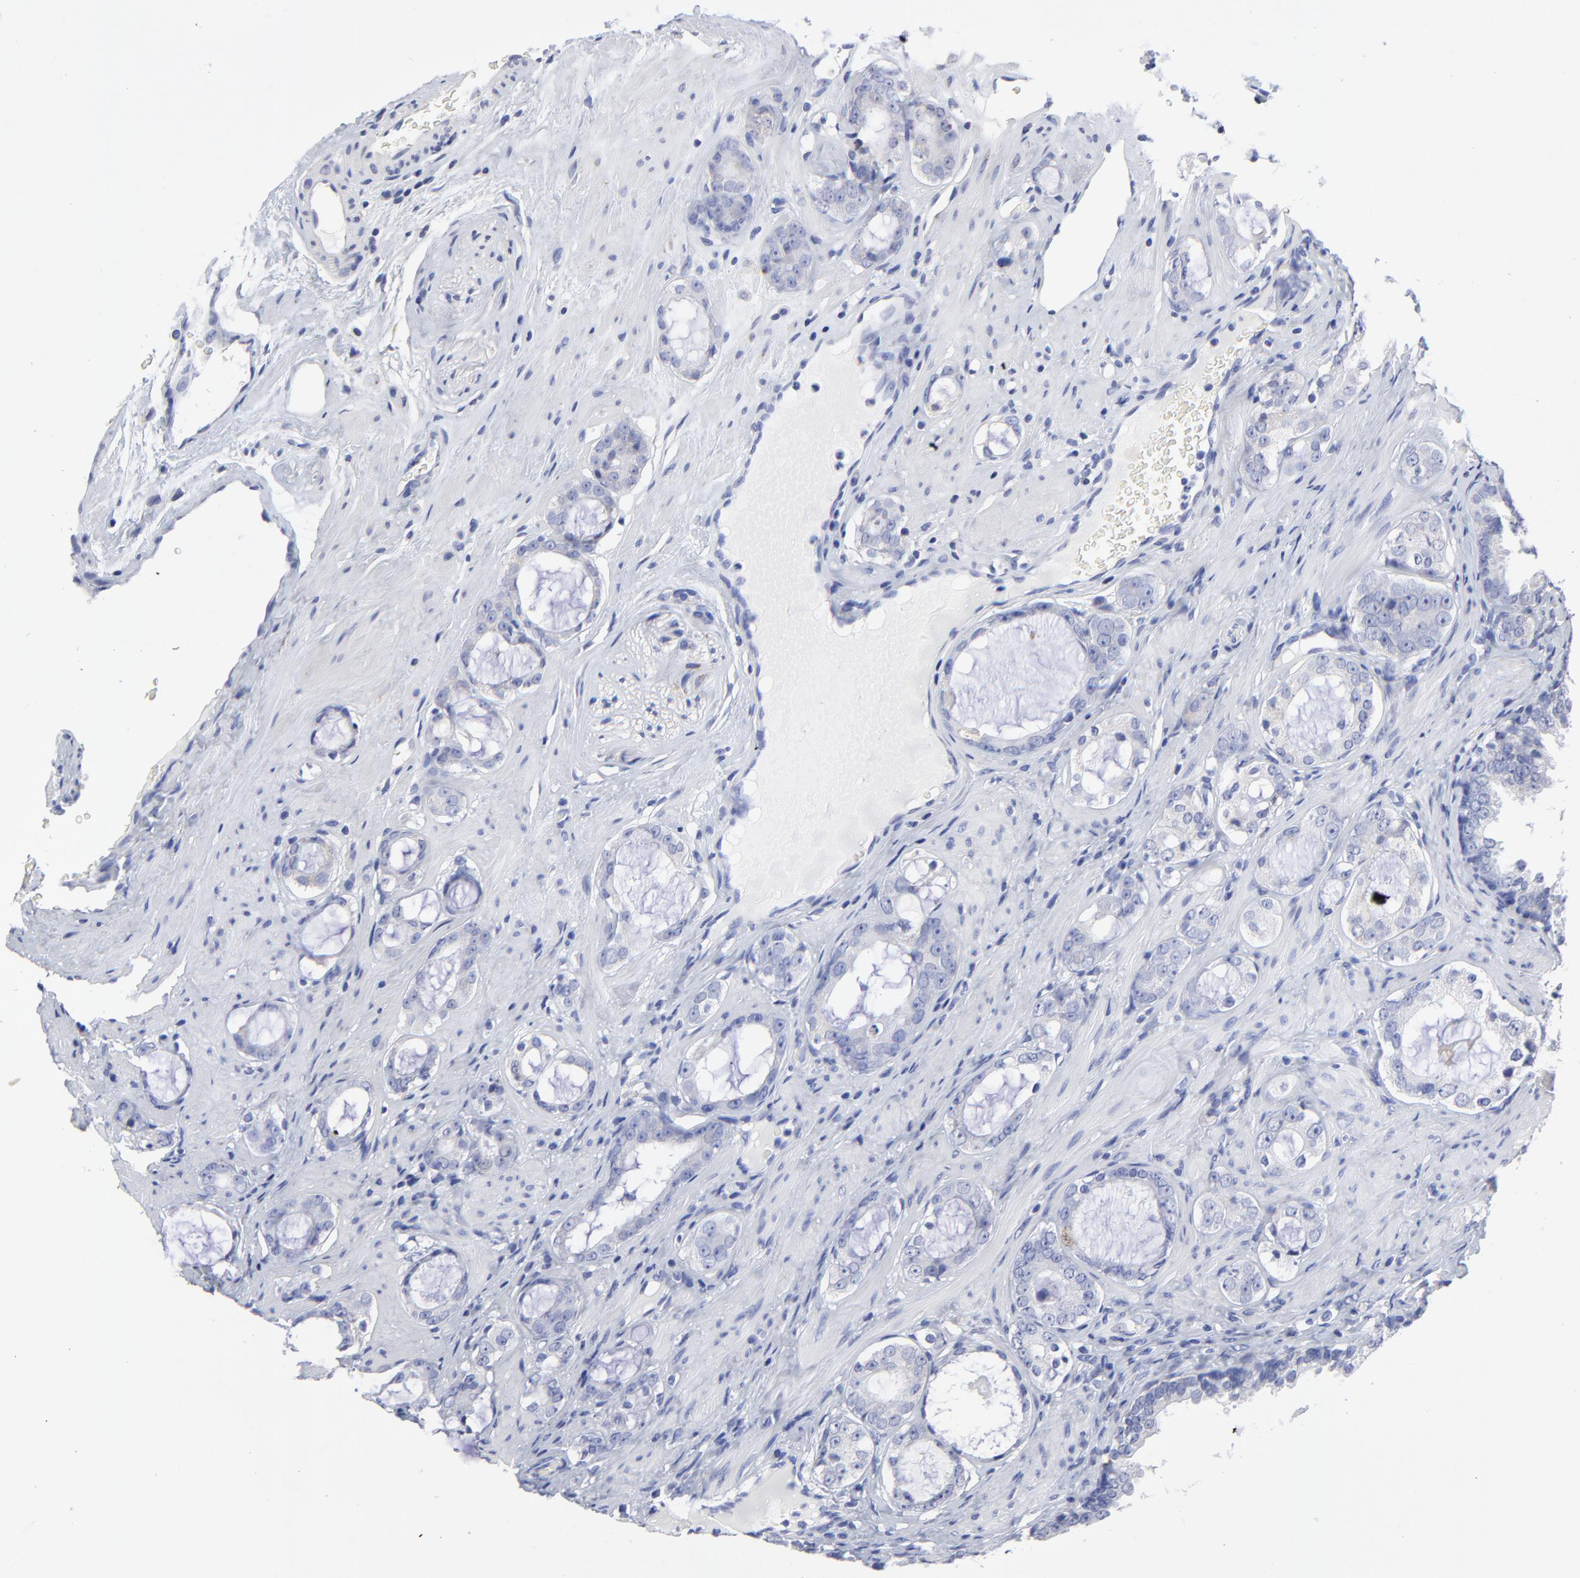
{"staining": {"intensity": "moderate", "quantity": "<25%", "location": "cytoplasmic/membranous"}, "tissue": "prostate cancer", "cell_type": "Tumor cells", "image_type": "cancer", "snomed": [{"axis": "morphology", "description": "Adenocarcinoma, Medium grade"}, {"axis": "topography", "description": "Prostate"}], "caption": "Immunohistochemistry (IHC) histopathology image of neoplastic tissue: adenocarcinoma (medium-grade) (prostate) stained using immunohistochemistry exhibits low levels of moderate protein expression localized specifically in the cytoplasmic/membranous of tumor cells, appearing as a cytoplasmic/membranous brown color.", "gene": "DUSP9", "patient": {"sex": "male", "age": 73}}